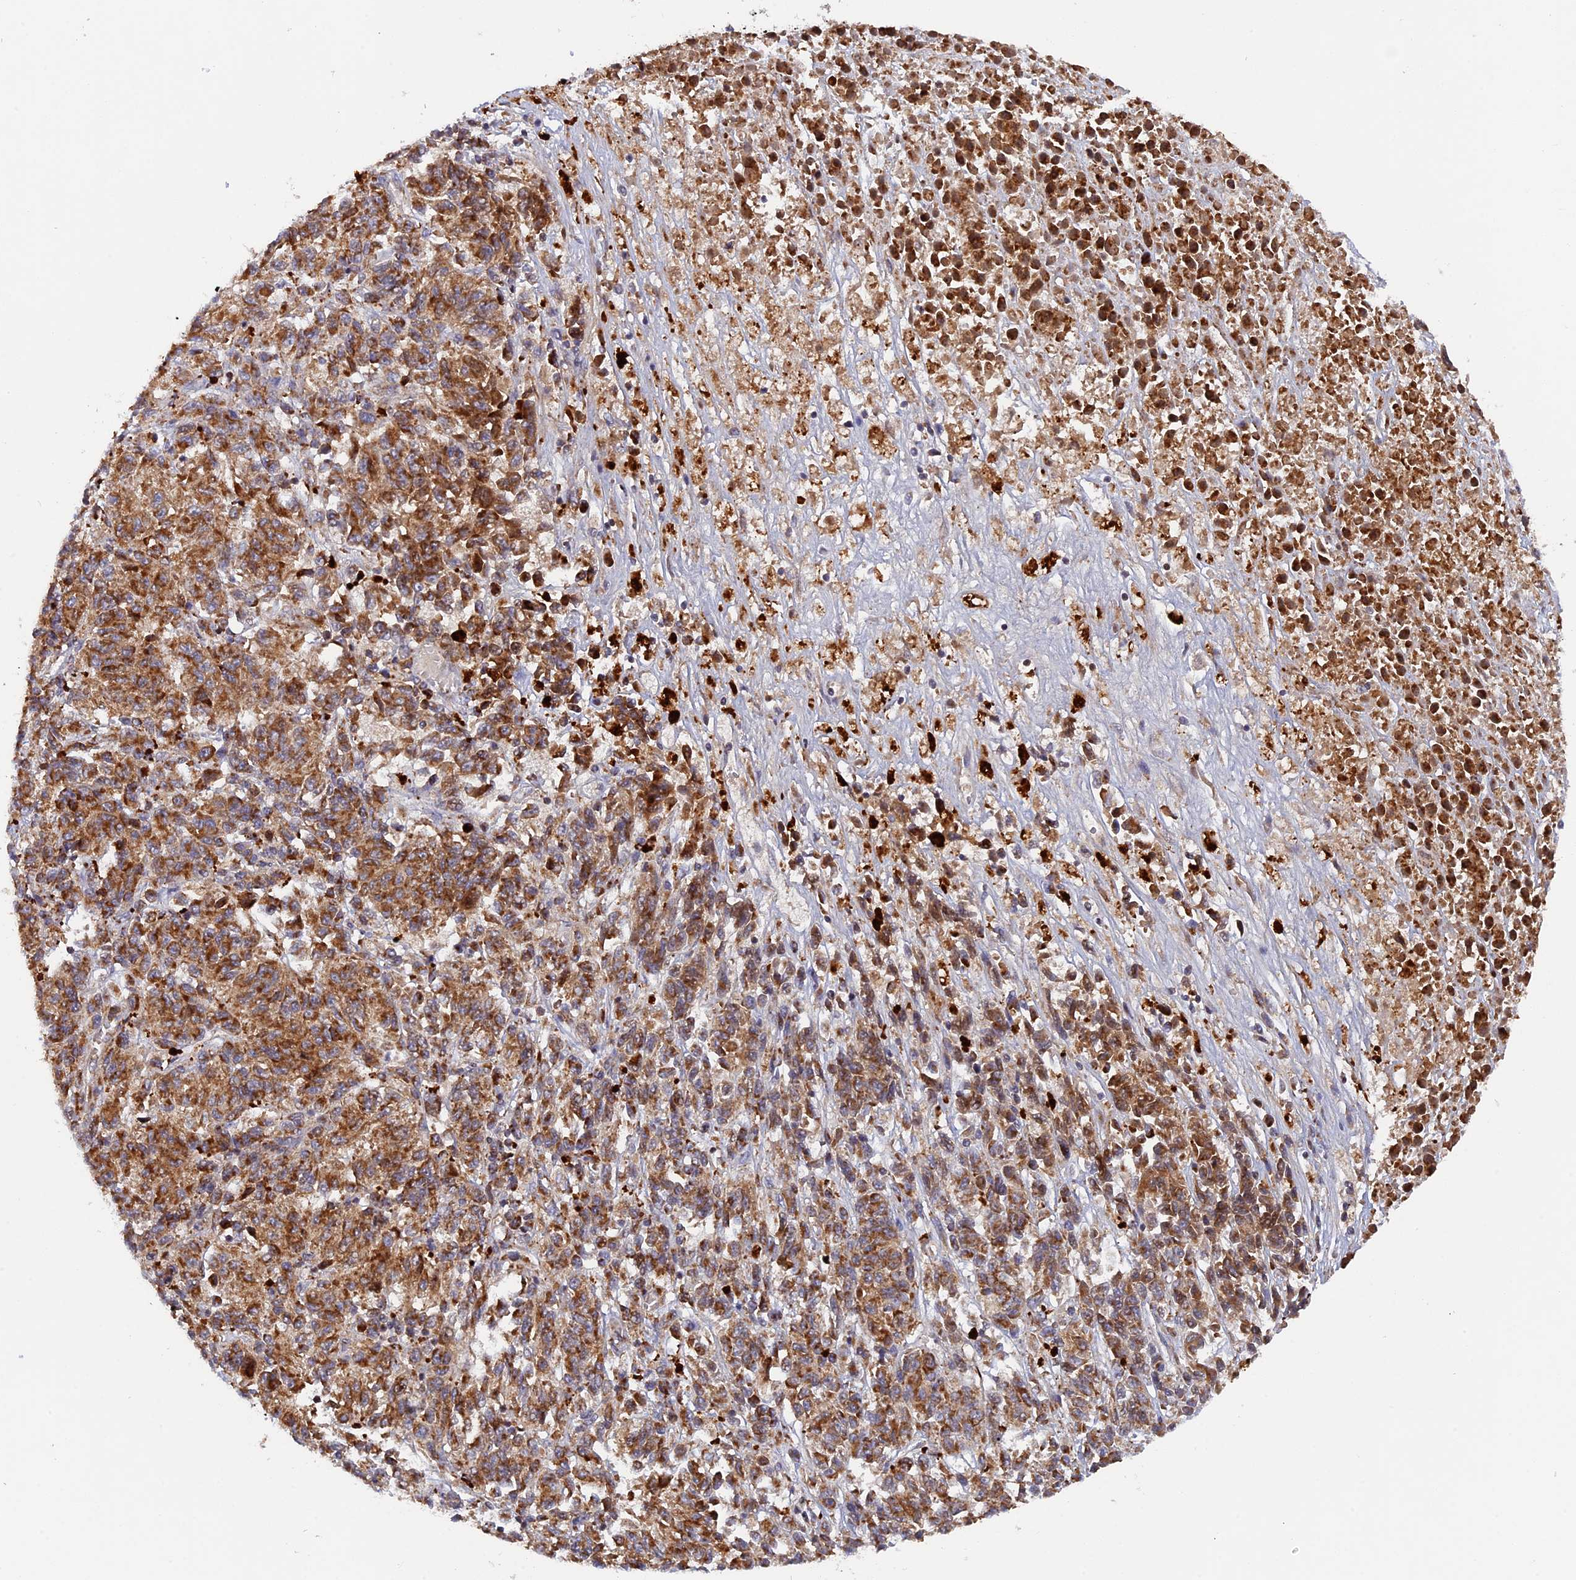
{"staining": {"intensity": "moderate", "quantity": ">75%", "location": "cytoplasmic/membranous"}, "tissue": "melanoma", "cell_type": "Tumor cells", "image_type": "cancer", "snomed": [{"axis": "morphology", "description": "Malignant melanoma, Metastatic site"}, {"axis": "topography", "description": "Lung"}], "caption": "High-magnification brightfield microscopy of melanoma stained with DAB (3,3'-diaminobenzidine) (brown) and counterstained with hematoxylin (blue). tumor cells exhibit moderate cytoplasmic/membranous positivity is seen in approximately>75% of cells. The protein of interest is stained brown, and the nuclei are stained in blue (DAB (3,3'-diaminobenzidine) IHC with brightfield microscopy, high magnification).", "gene": "MPV17L", "patient": {"sex": "male", "age": 64}}